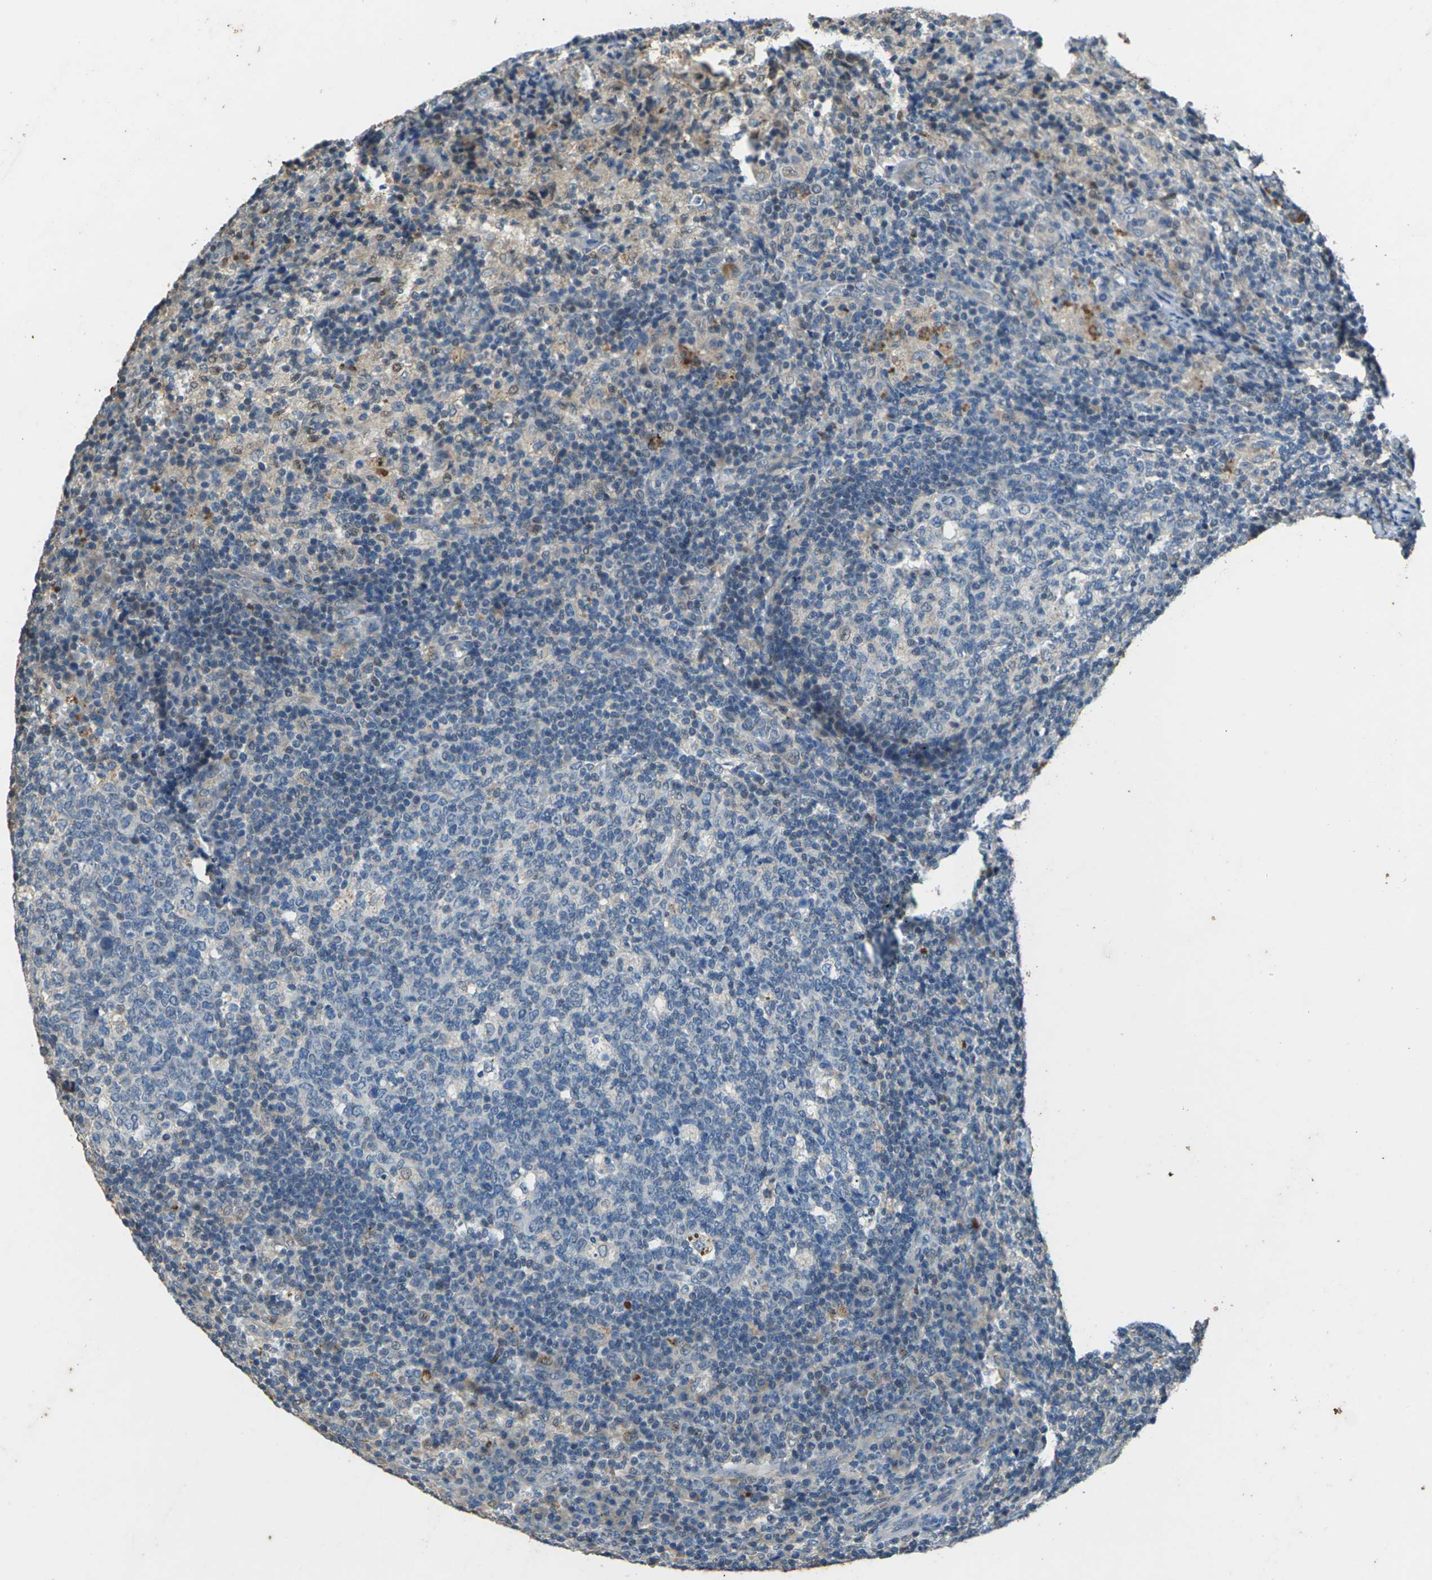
{"staining": {"intensity": "negative", "quantity": "none", "location": "none"}, "tissue": "lymph node", "cell_type": "Germinal center cells", "image_type": "normal", "snomed": [{"axis": "morphology", "description": "Normal tissue, NOS"}, {"axis": "morphology", "description": "Inflammation, NOS"}, {"axis": "topography", "description": "Lymph node"}], "caption": "Protein analysis of benign lymph node displays no significant staining in germinal center cells. Brightfield microscopy of IHC stained with DAB (brown) and hematoxylin (blue), captured at high magnification.", "gene": "SIGLEC14", "patient": {"sex": "male", "age": 55}}